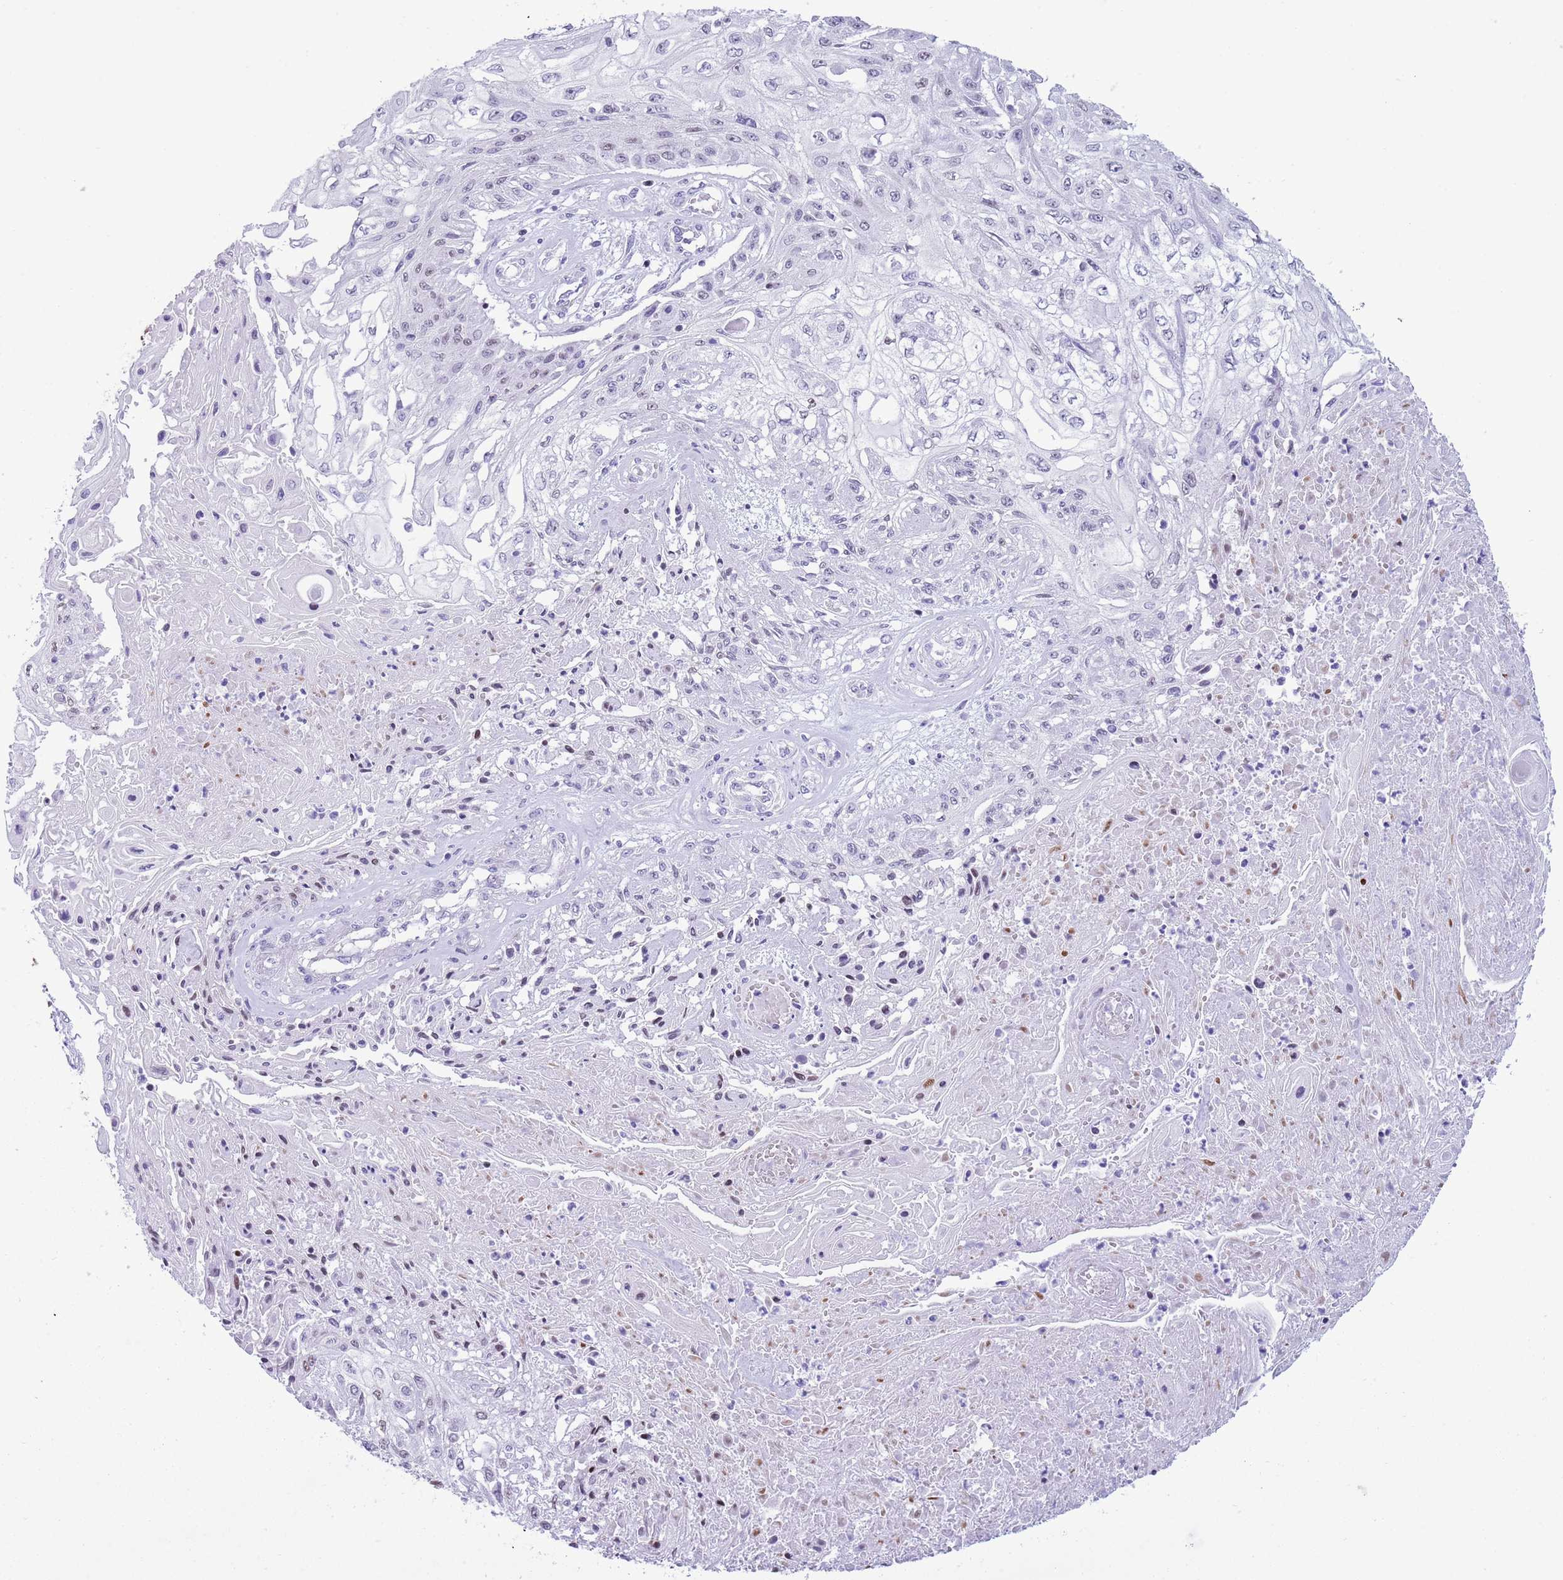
{"staining": {"intensity": "negative", "quantity": "none", "location": "none"}, "tissue": "skin cancer", "cell_type": "Tumor cells", "image_type": "cancer", "snomed": [{"axis": "morphology", "description": "Squamous cell carcinoma, NOS"}, {"axis": "morphology", "description": "Squamous cell carcinoma, metastatic, NOS"}, {"axis": "topography", "description": "Skin"}, {"axis": "topography", "description": "Lymph node"}], "caption": "Tumor cells are negative for brown protein staining in metastatic squamous cell carcinoma (skin).", "gene": "BCL11B", "patient": {"sex": "male", "age": 75}}